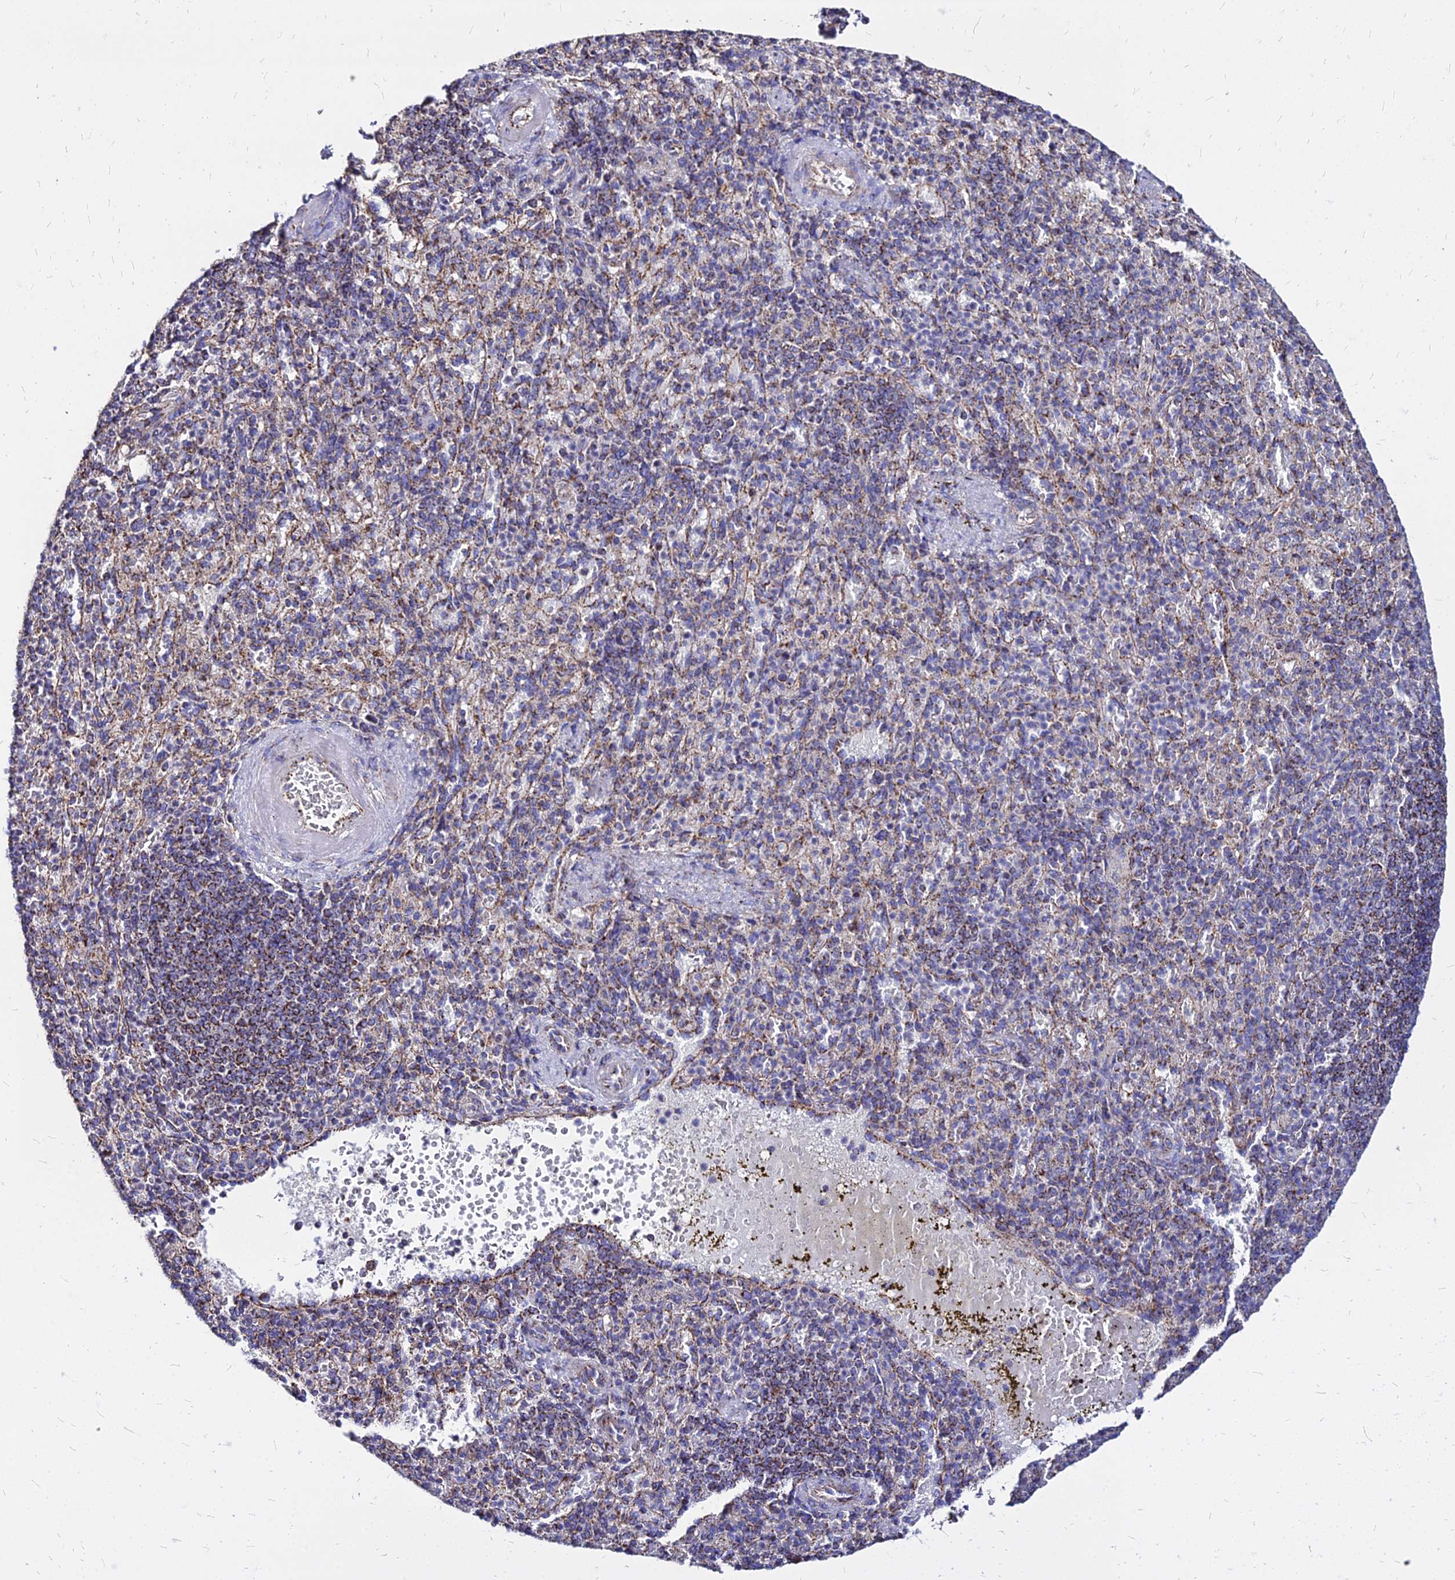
{"staining": {"intensity": "moderate", "quantity": "25%-75%", "location": "cytoplasmic/membranous"}, "tissue": "spleen", "cell_type": "Cells in red pulp", "image_type": "normal", "snomed": [{"axis": "morphology", "description": "Normal tissue, NOS"}, {"axis": "topography", "description": "Spleen"}], "caption": "Immunohistochemistry (DAB (3,3'-diaminobenzidine)) staining of benign spleen reveals moderate cytoplasmic/membranous protein expression in about 25%-75% of cells in red pulp. The protein is shown in brown color, while the nuclei are stained blue.", "gene": "DLD", "patient": {"sex": "female", "age": 74}}